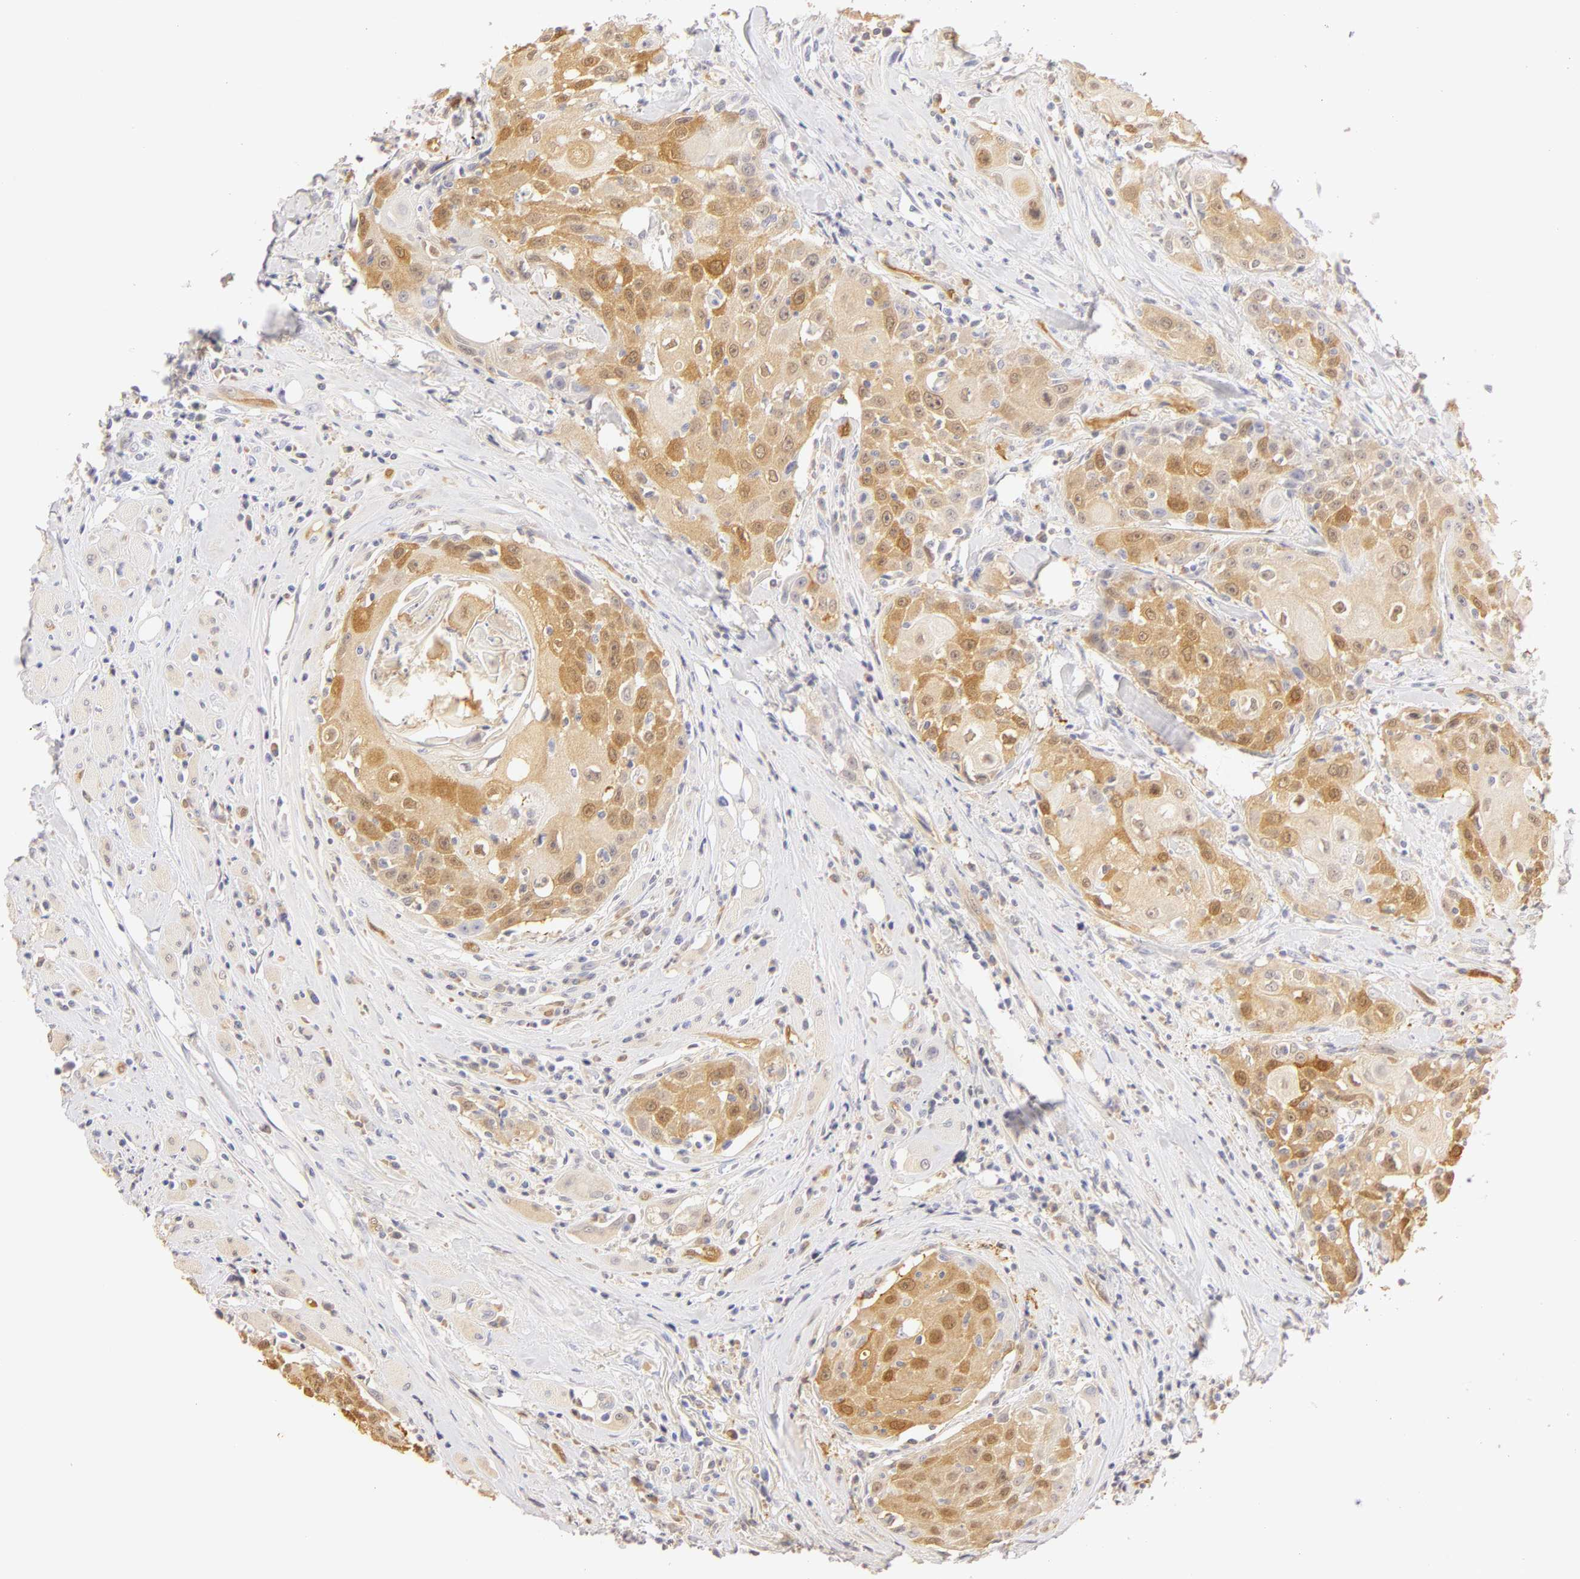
{"staining": {"intensity": "weak", "quantity": ">75%", "location": "cytoplasmic/membranous,nuclear"}, "tissue": "head and neck cancer", "cell_type": "Tumor cells", "image_type": "cancer", "snomed": [{"axis": "morphology", "description": "Squamous cell carcinoma, NOS"}, {"axis": "topography", "description": "Oral tissue"}, {"axis": "topography", "description": "Head-Neck"}], "caption": "Weak cytoplasmic/membranous and nuclear protein expression is identified in about >75% of tumor cells in head and neck cancer. (Stains: DAB in brown, nuclei in blue, Microscopy: brightfield microscopy at high magnification).", "gene": "CA2", "patient": {"sex": "female", "age": 82}}